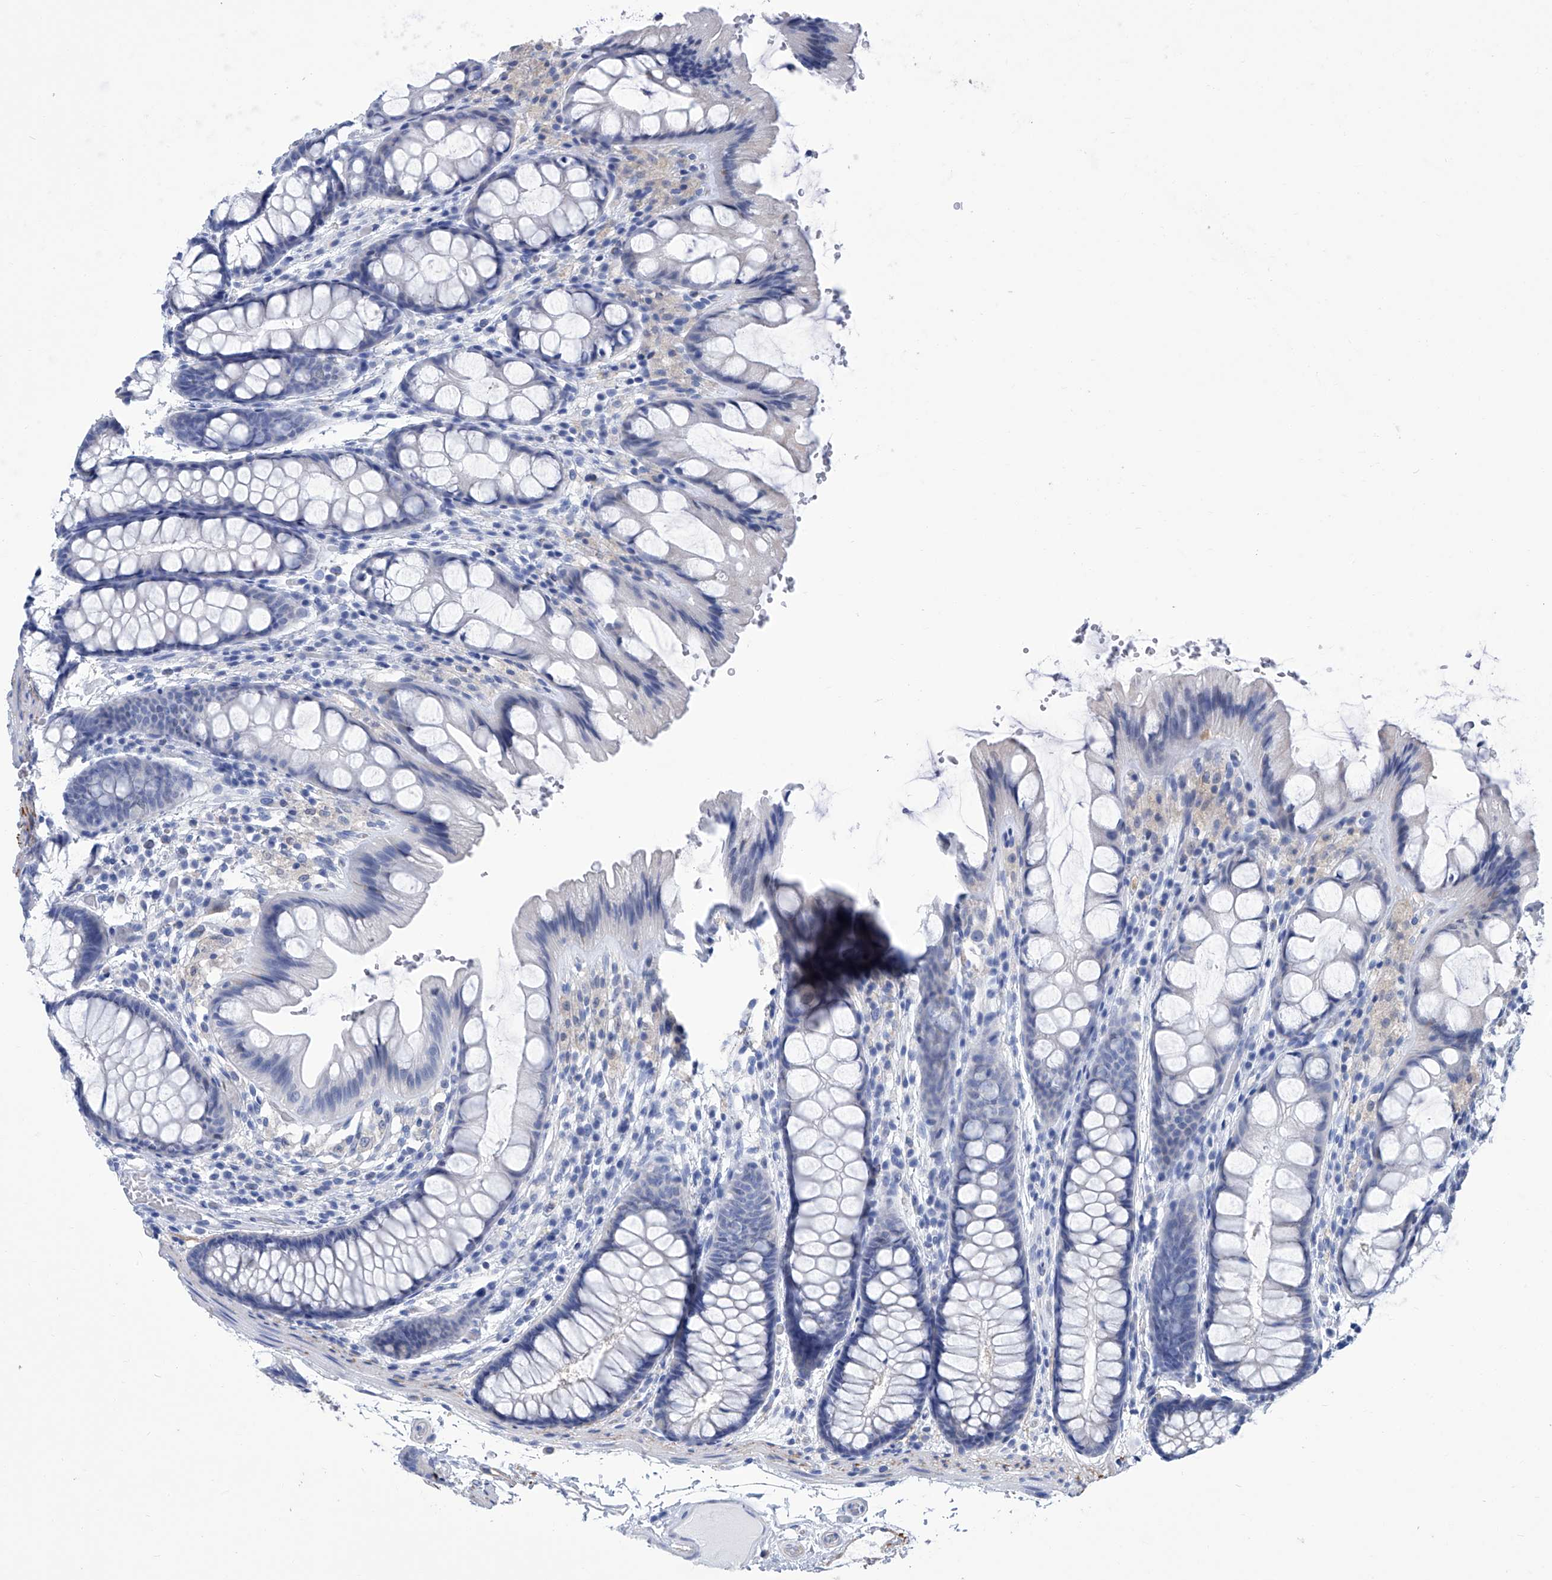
{"staining": {"intensity": "negative", "quantity": "none", "location": "none"}, "tissue": "colon", "cell_type": "Endothelial cells", "image_type": "normal", "snomed": [{"axis": "morphology", "description": "Normal tissue, NOS"}, {"axis": "topography", "description": "Colon"}], "caption": "Histopathology image shows no protein expression in endothelial cells of normal colon. (DAB (3,3'-diaminobenzidine) IHC, high magnification).", "gene": "SMS", "patient": {"sex": "male", "age": 47}}